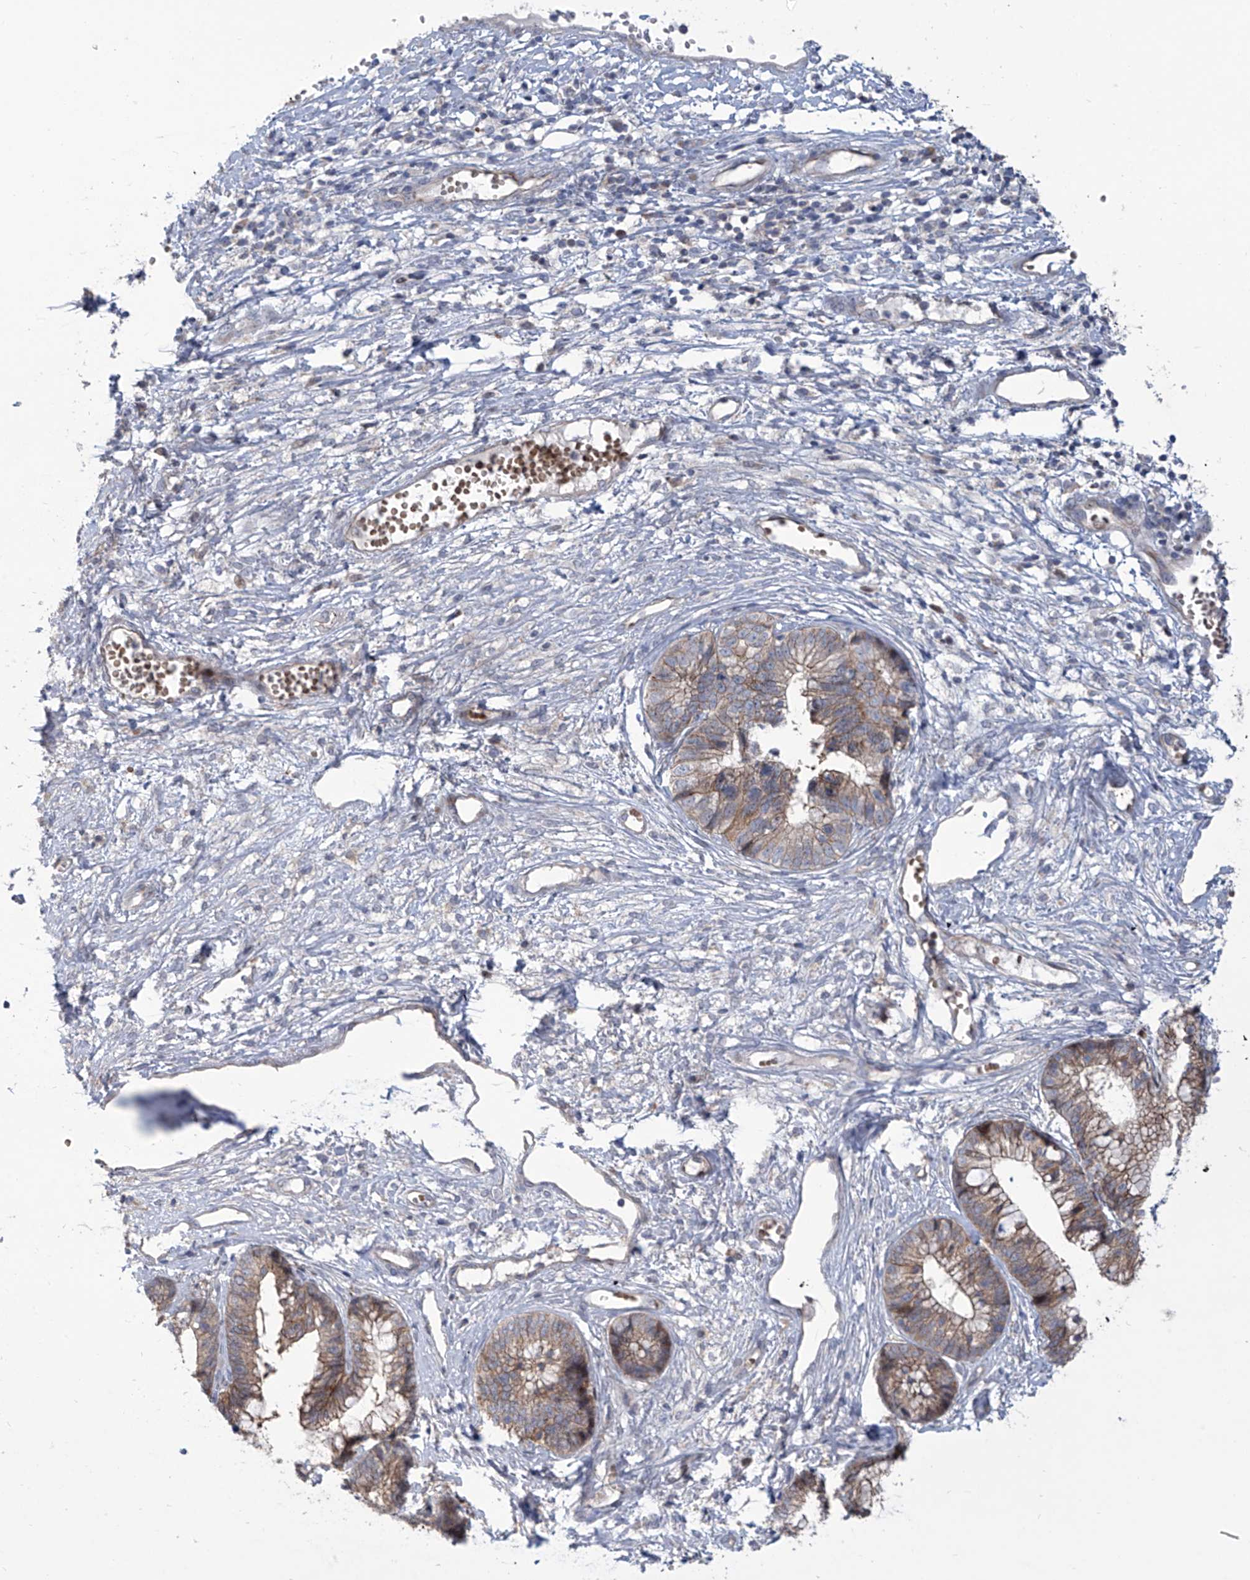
{"staining": {"intensity": "weak", "quantity": ">75%", "location": "cytoplasmic/membranous"}, "tissue": "cervical cancer", "cell_type": "Tumor cells", "image_type": "cancer", "snomed": [{"axis": "morphology", "description": "Adenocarcinoma, NOS"}, {"axis": "topography", "description": "Cervix"}], "caption": "Human cervical cancer stained with a protein marker exhibits weak staining in tumor cells.", "gene": "LRRC1", "patient": {"sex": "female", "age": 44}}